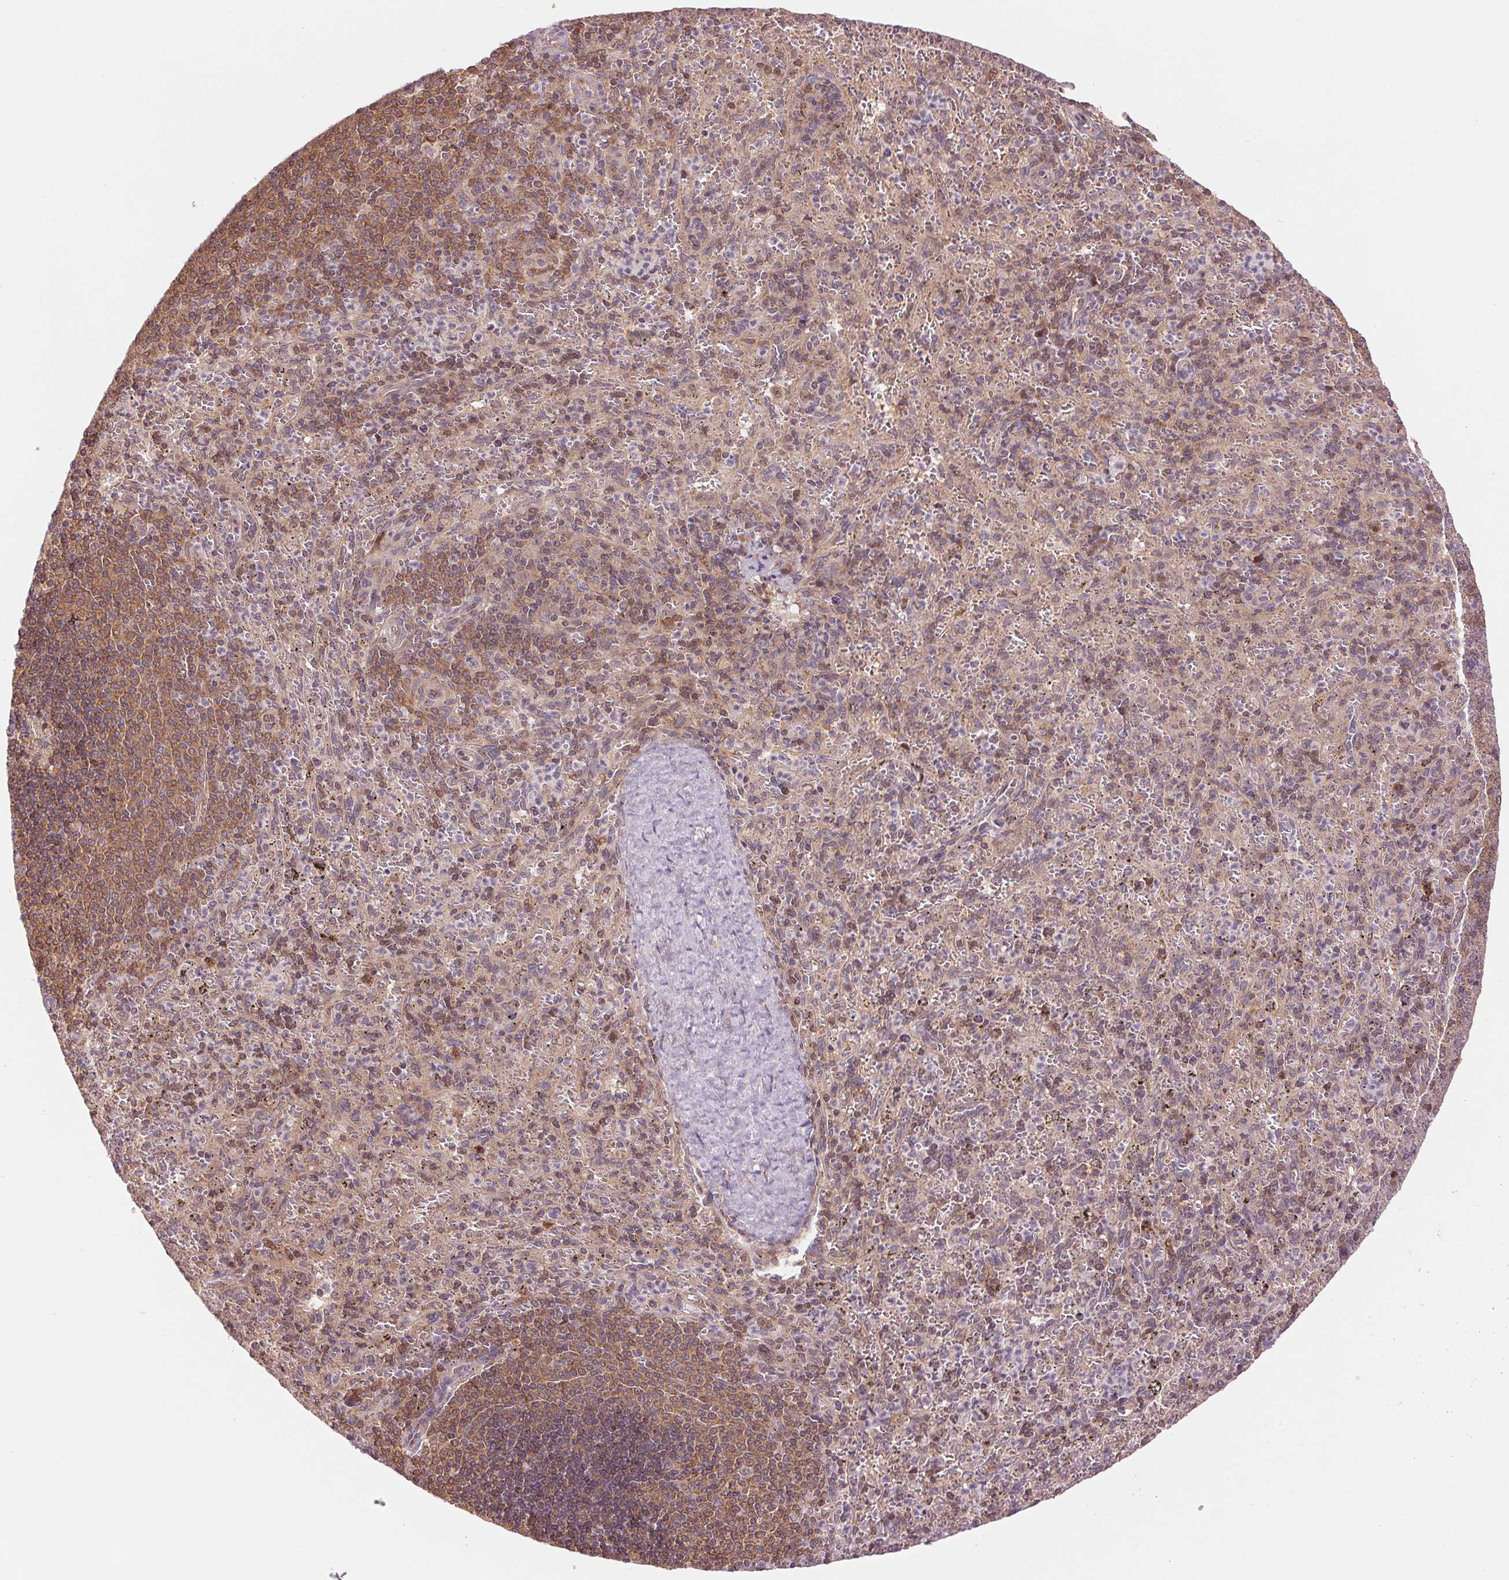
{"staining": {"intensity": "moderate", "quantity": "25%-75%", "location": "cytoplasmic/membranous,nuclear"}, "tissue": "spleen", "cell_type": "Cells in red pulp", "image_type": "normal", "snomed": [{"axis": "morphology", "description": "Normal tissue, NOS"}, {"axis": "topography", "description": "Spleen"}], "caption": "Moderate cytoplasmic/membranous,nuclear positivity for a protein is seen in about 25%-75% of cells in red pulp of unremarkable spleen using immunohistochemistry.", "gene": "BTF3L4", "patient": {"sex": "male", "age": 57}}